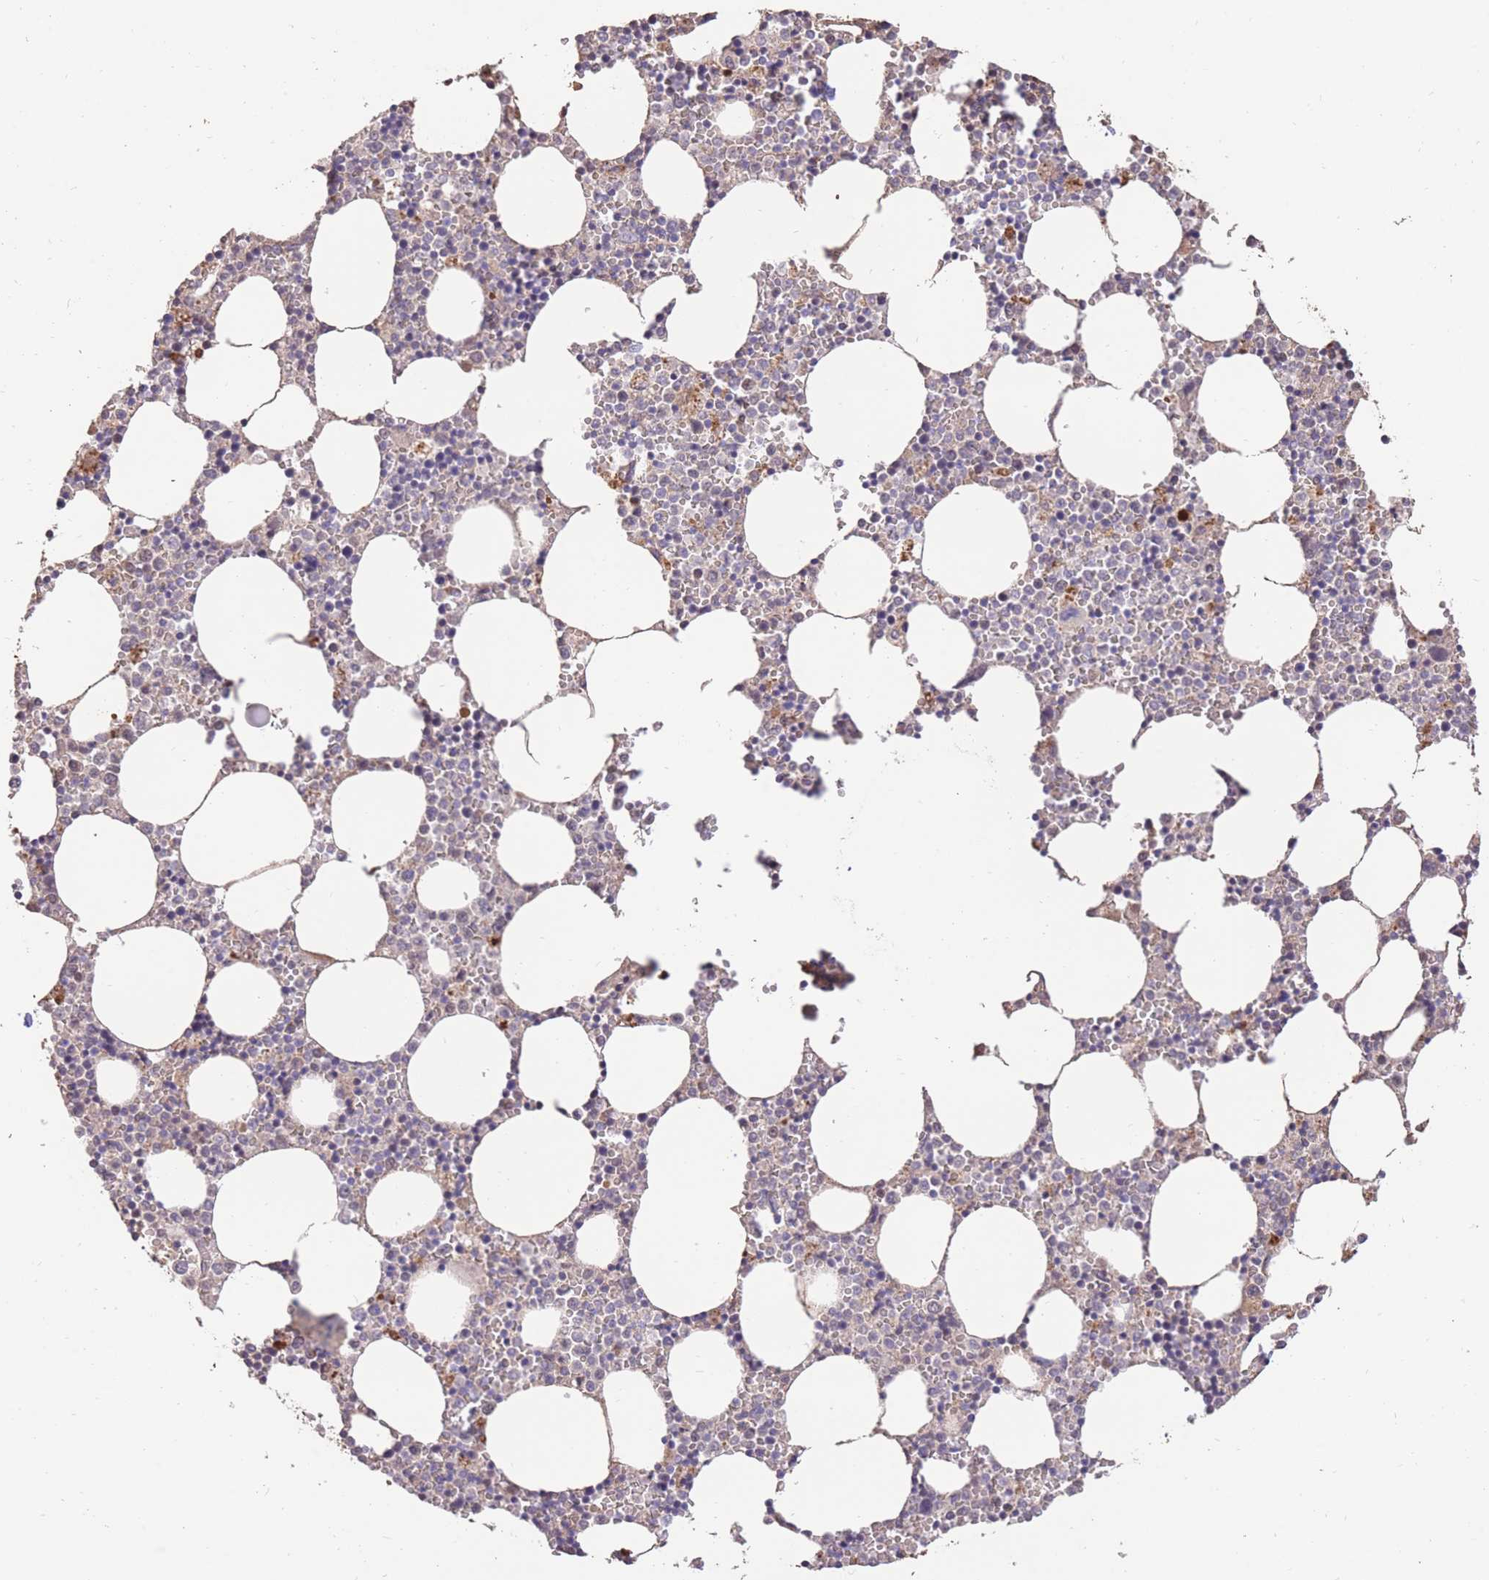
{"staining": {"intensity": "moderate", "quantity": "<25%", "location": "cytoplasmic/membranous,nuclear"}, "tissue": "bone marrow", "cell_type": "Hematopoietic cells", "image_type": "normal", "snomed": [{"axis": "morphology", "description": "Normal tissue, NOS"}, {"axis": "topography", "description": "Bone marrow"}], "caption": "Protein analysis of benign bone marrow exhibits moderate cytoplasmic/membranous,nuclear positivity in about <25% of hematopoietic cells.", "gene": "RGS14", "patient": {"sex": "female", "age": 64}}